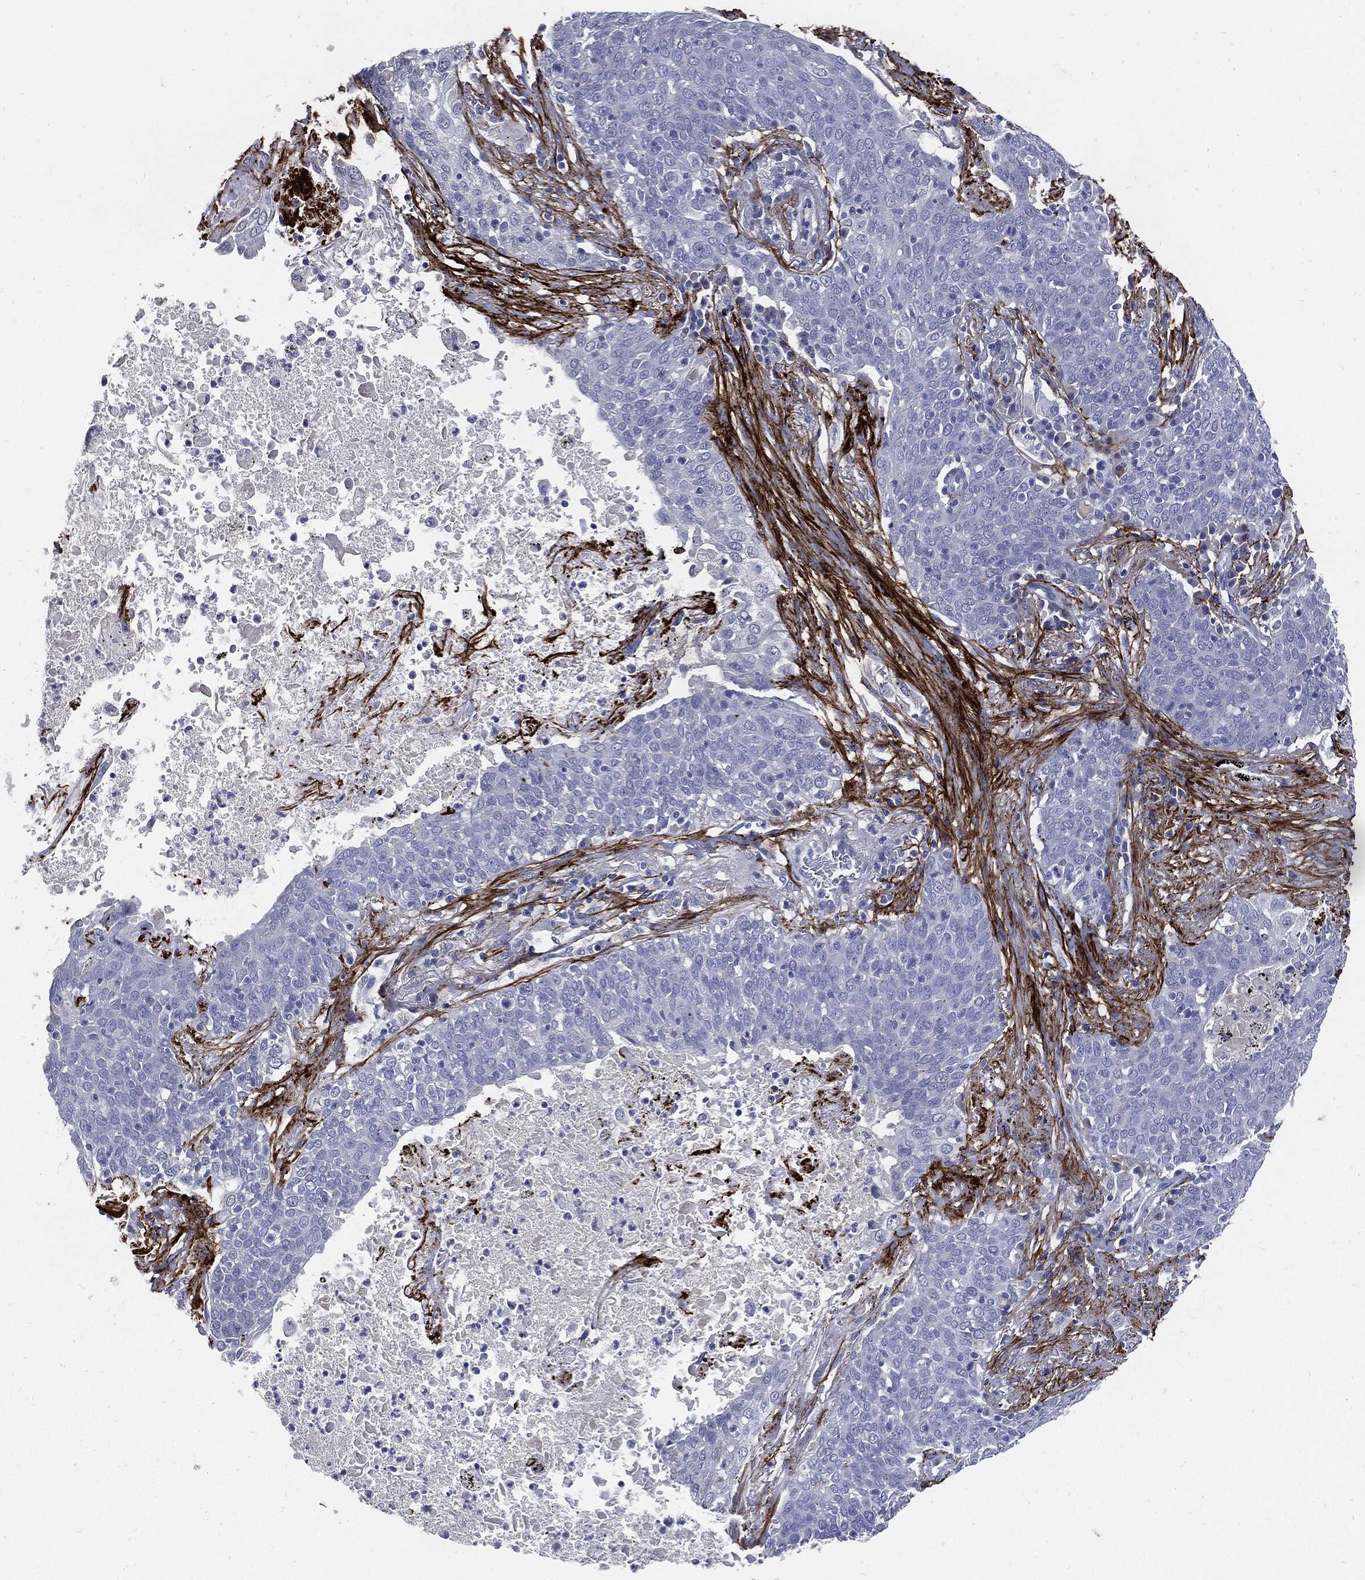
{"staining": {"intensity": "negative", "quantity": "none", "location": "none"}, "tissue": "lung cancer", "cell_type": "Tumor cells", "image_type": "cancer", "snomed": [{"axis": "morphology", "description": "Squamous cell carcinoma, NOS"}, {"axis": "topography", "description": "Lung"}], "caption": "IHC of squamous cell carcinoma (lung) demonstrates no positivity in tumor cells.", "gene": "FBN1", "patient": {"sex": "male", "age": 82}}